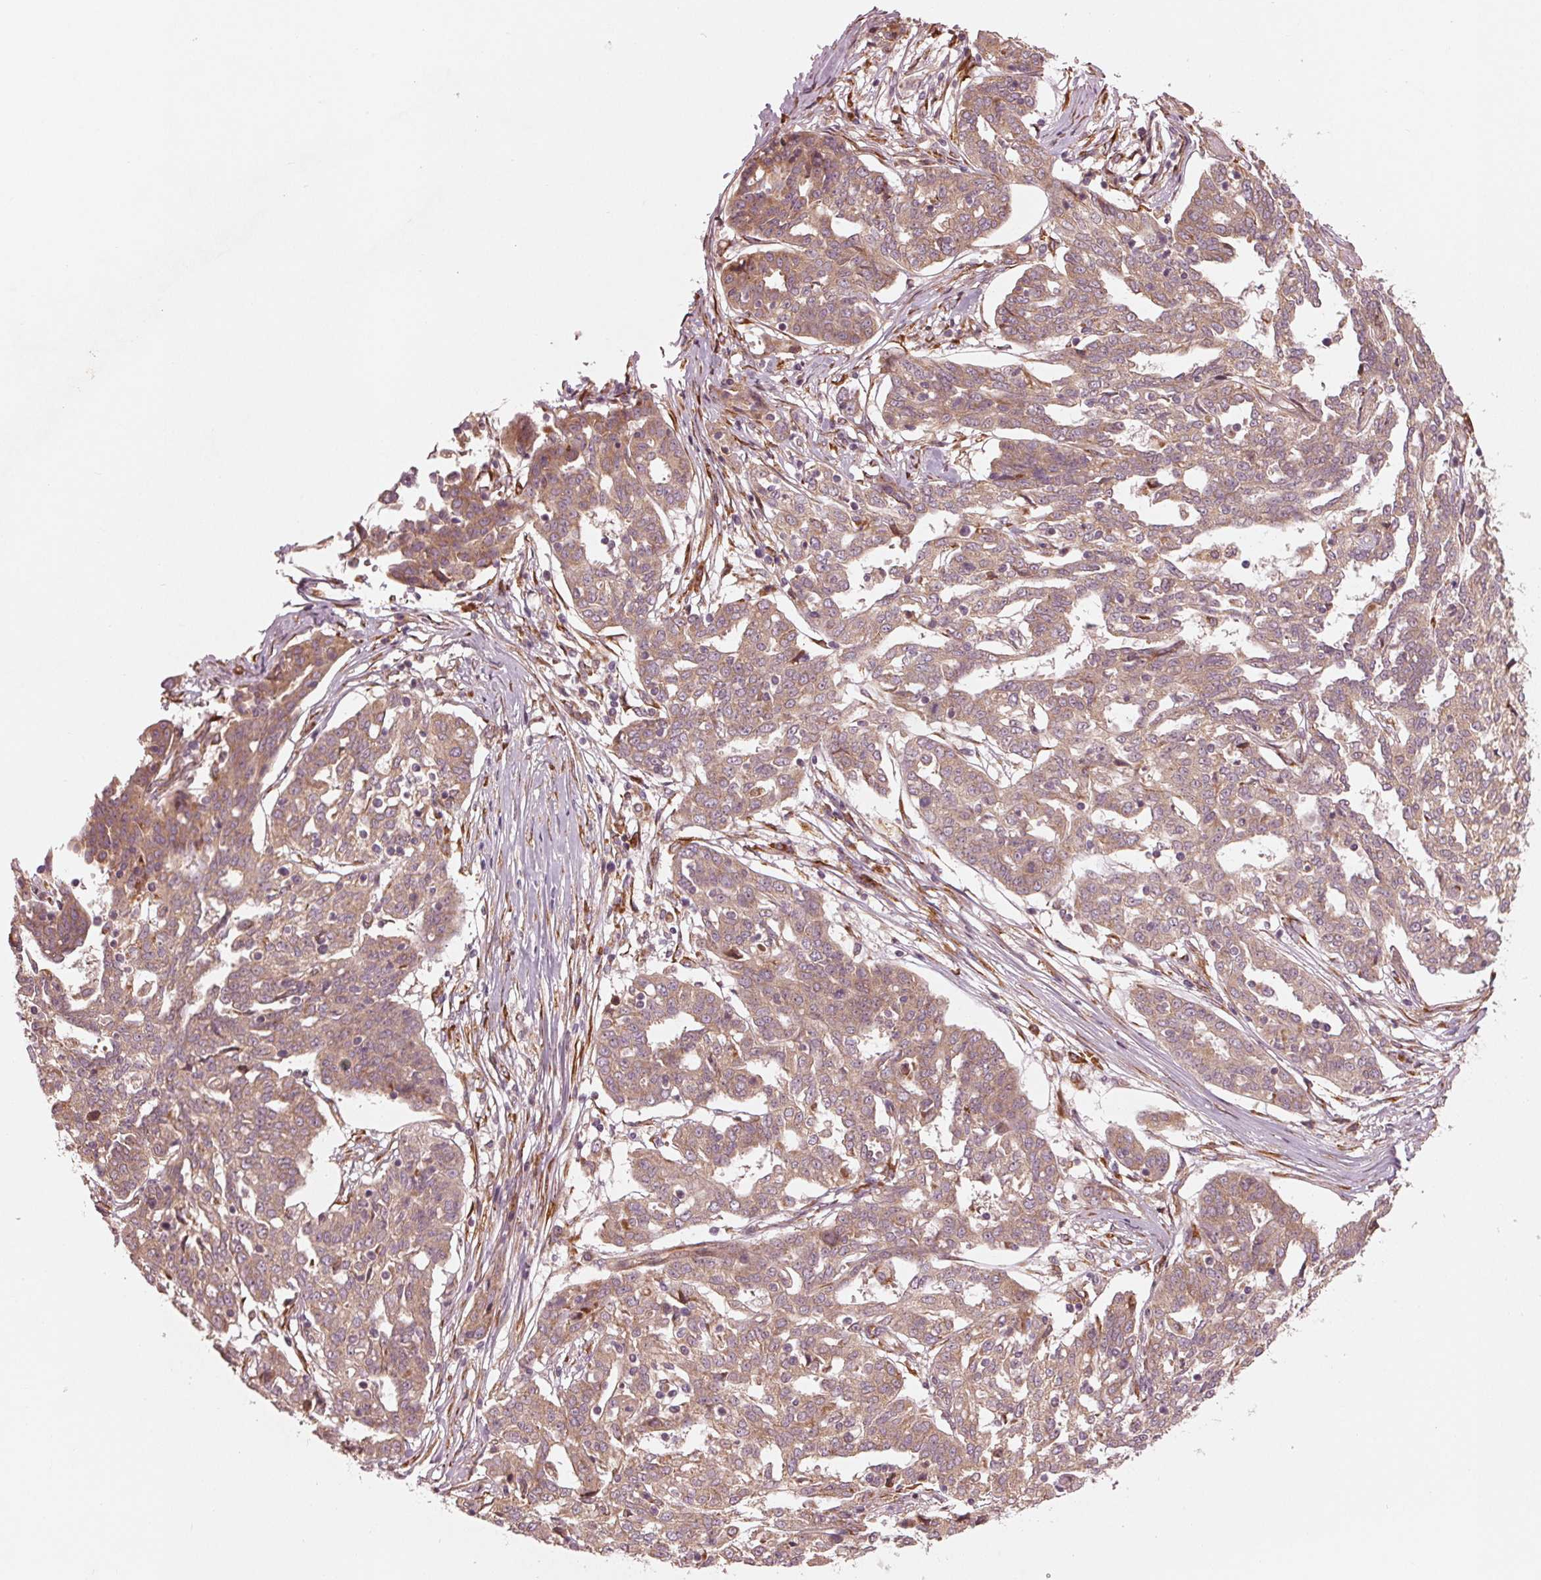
{"staining": {"intensity": "weak", "quantity": ">75%", "location": "cytoplasmic/membranous"}, "tissue": "ovarian cancer", "cell_type": "Tumor cells", "image_type": "cancer", "snomed": [{"axis": "morphology", "description": "Cystadenocarcinoma, serous, NOS"}, {"axis": "topography", "description": "Ovary"}], "caption": "Protein expression analysis of human ovarian cancer (serous cystadenocarcinoma) reveals weak cytoplasmic/membranous staining in approximately >75% of tumor cells.", "gene": "CMIP", "patient": {"sex": "female", "age": 67}}